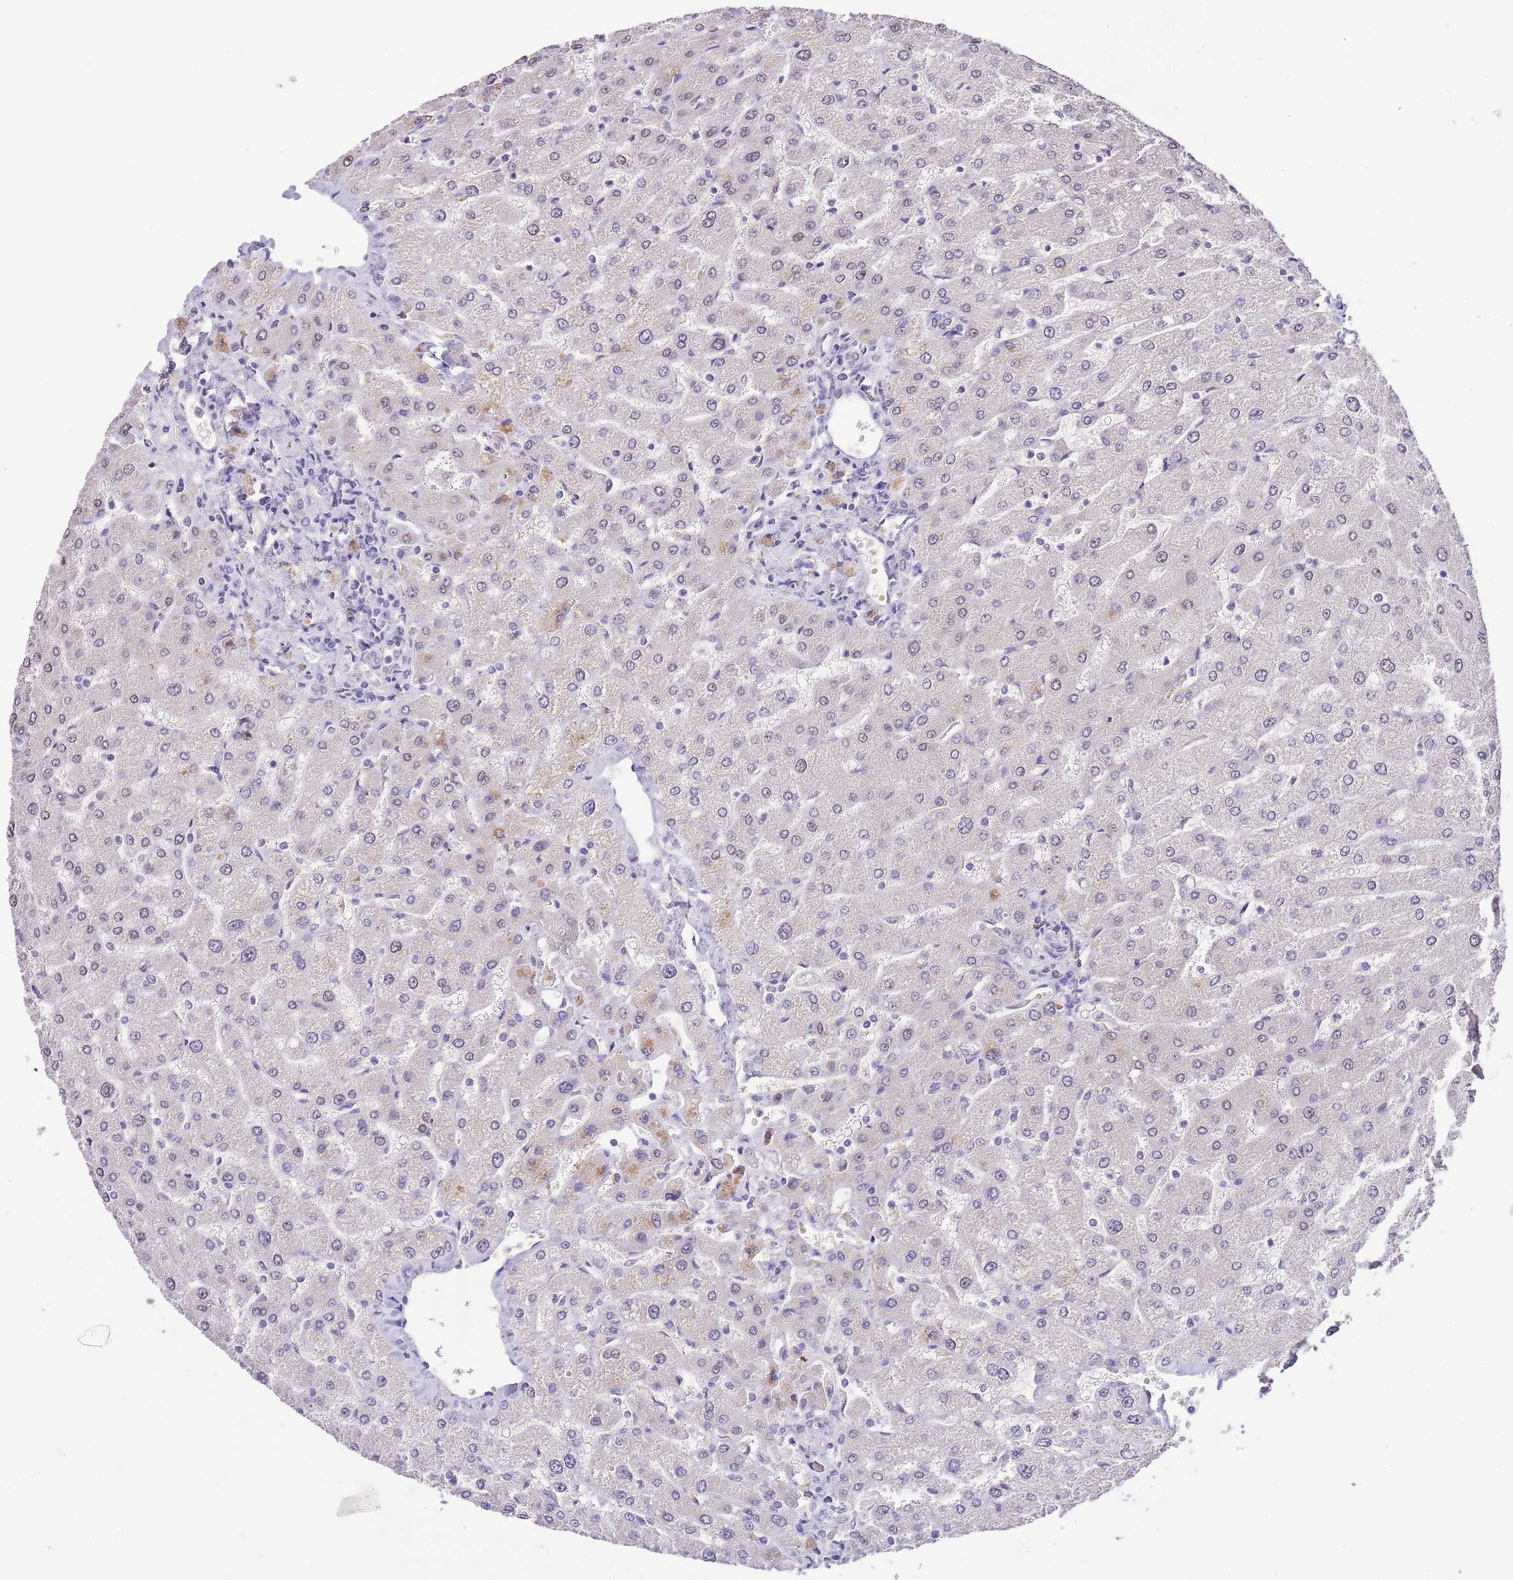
{"staining": {"intensity": "negative", "quantity": "none", "location": "none"}, "tissue": "liver", "cell_type": "Cholangiocytes", "image_type": "normal", "snomed": [{"axis": "morphology", "description": "Normal tissue, NOS"}, {"axis": "topography", "description": "Liver"}], "caption": "Histopathology image shows no protein staining in cholangiocytes of normal liver. The staining is performed using DAB (3,3'-diaminobenzidine) brown chromogen with nuclei counter-stained in using hematoxylin.", "gene": "ZNF658", "patient": {"sex": "male", "age": 55}}